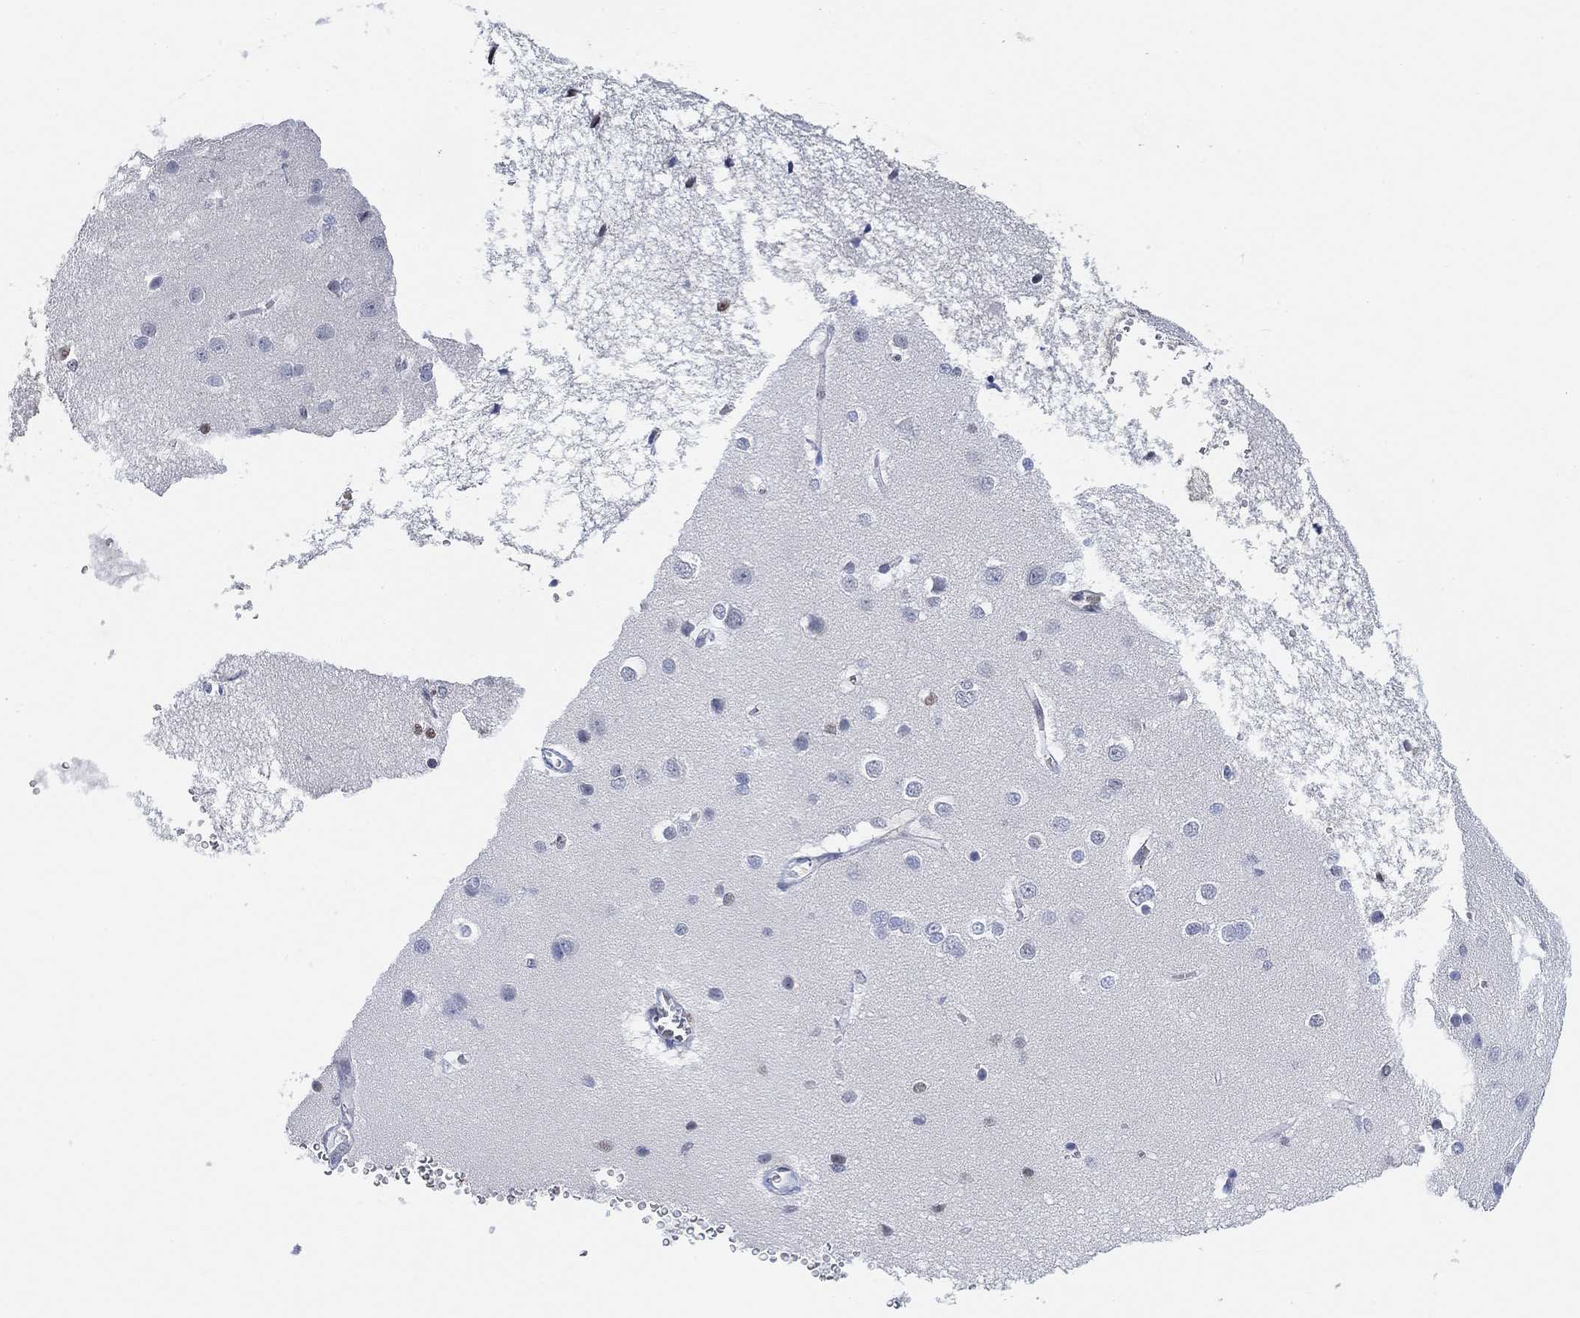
{"staining": {"intensity": "negative", "quantity": "none", "location": "none"}, "tissue": "cerebral cortex", "cell_type": "Endothelial cells", "image_type": "normal", "snomed": [{"axis": "morphology", "description": "Normal tissue, NOS"}, {"axis": "topography", "description": "Cerebral cortex"}], "caption": "Cerebral cortex was stained to show a protein in brown. There is no significant staining in endothelial cells. The staining is performed using DAB (3,3'-diaminobenzidine) brown chromogen with nuclei counter-stained in using hematoxylin.", "gene": "PAX6", "patient": {"sex": "male", "age": 37}}